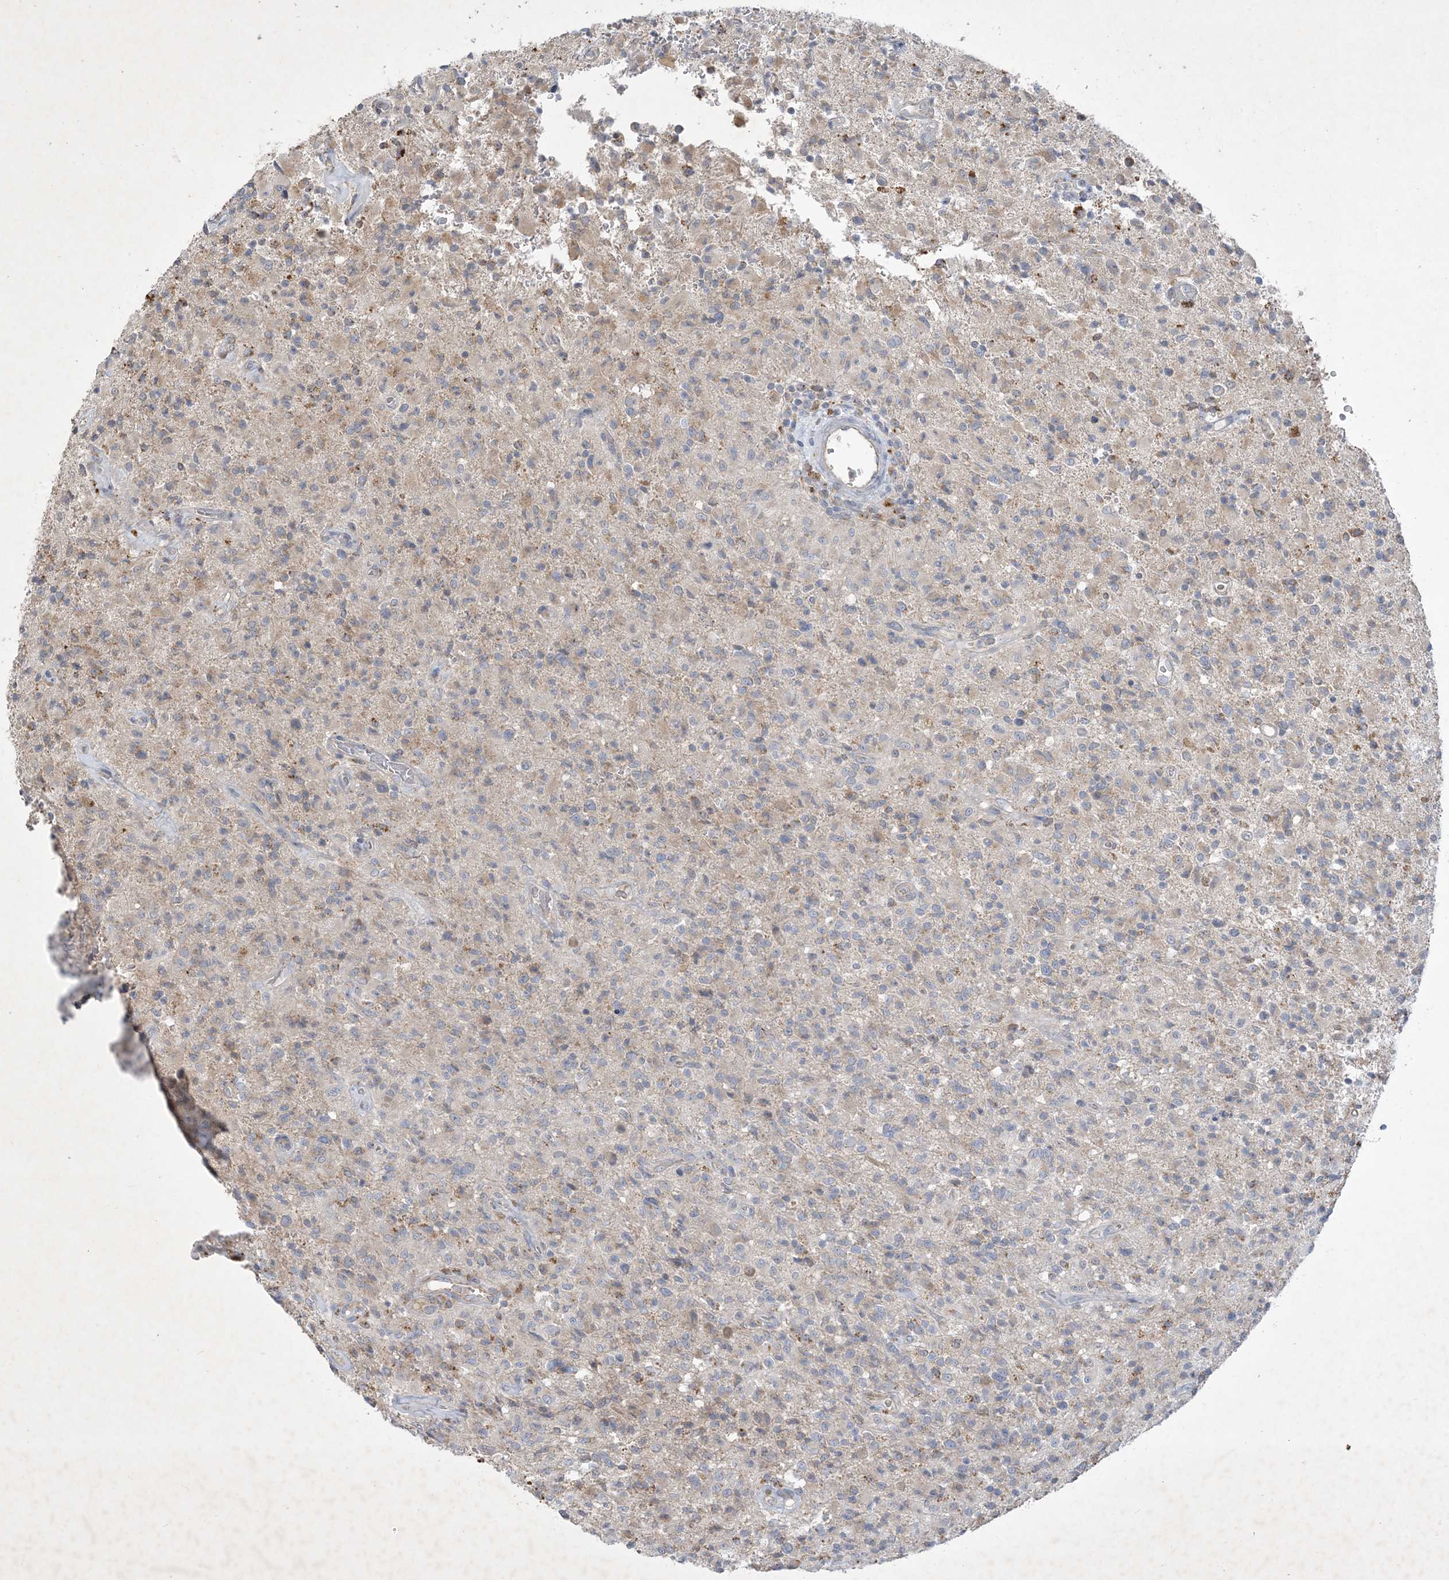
{"staining": {"intensity": "weak", "quantity": "<25%", "location": "cytoplasmic/membranous"}, "tissue": "glioma", "cell_type": "Tumor cells", "image_type": "cancer", "snomed": [{"axis": "morphology", "description": "Glioma, malignant, High grade"}, {"axis": "topography", "description": "Brain"}], "caption": "A histopathology image of malignant glioma (high-grade) stained for a protein shows no brown staining in tumor cells.", "gene": "MRPS18A", "patient": {"sex": "female", "age": 57}}